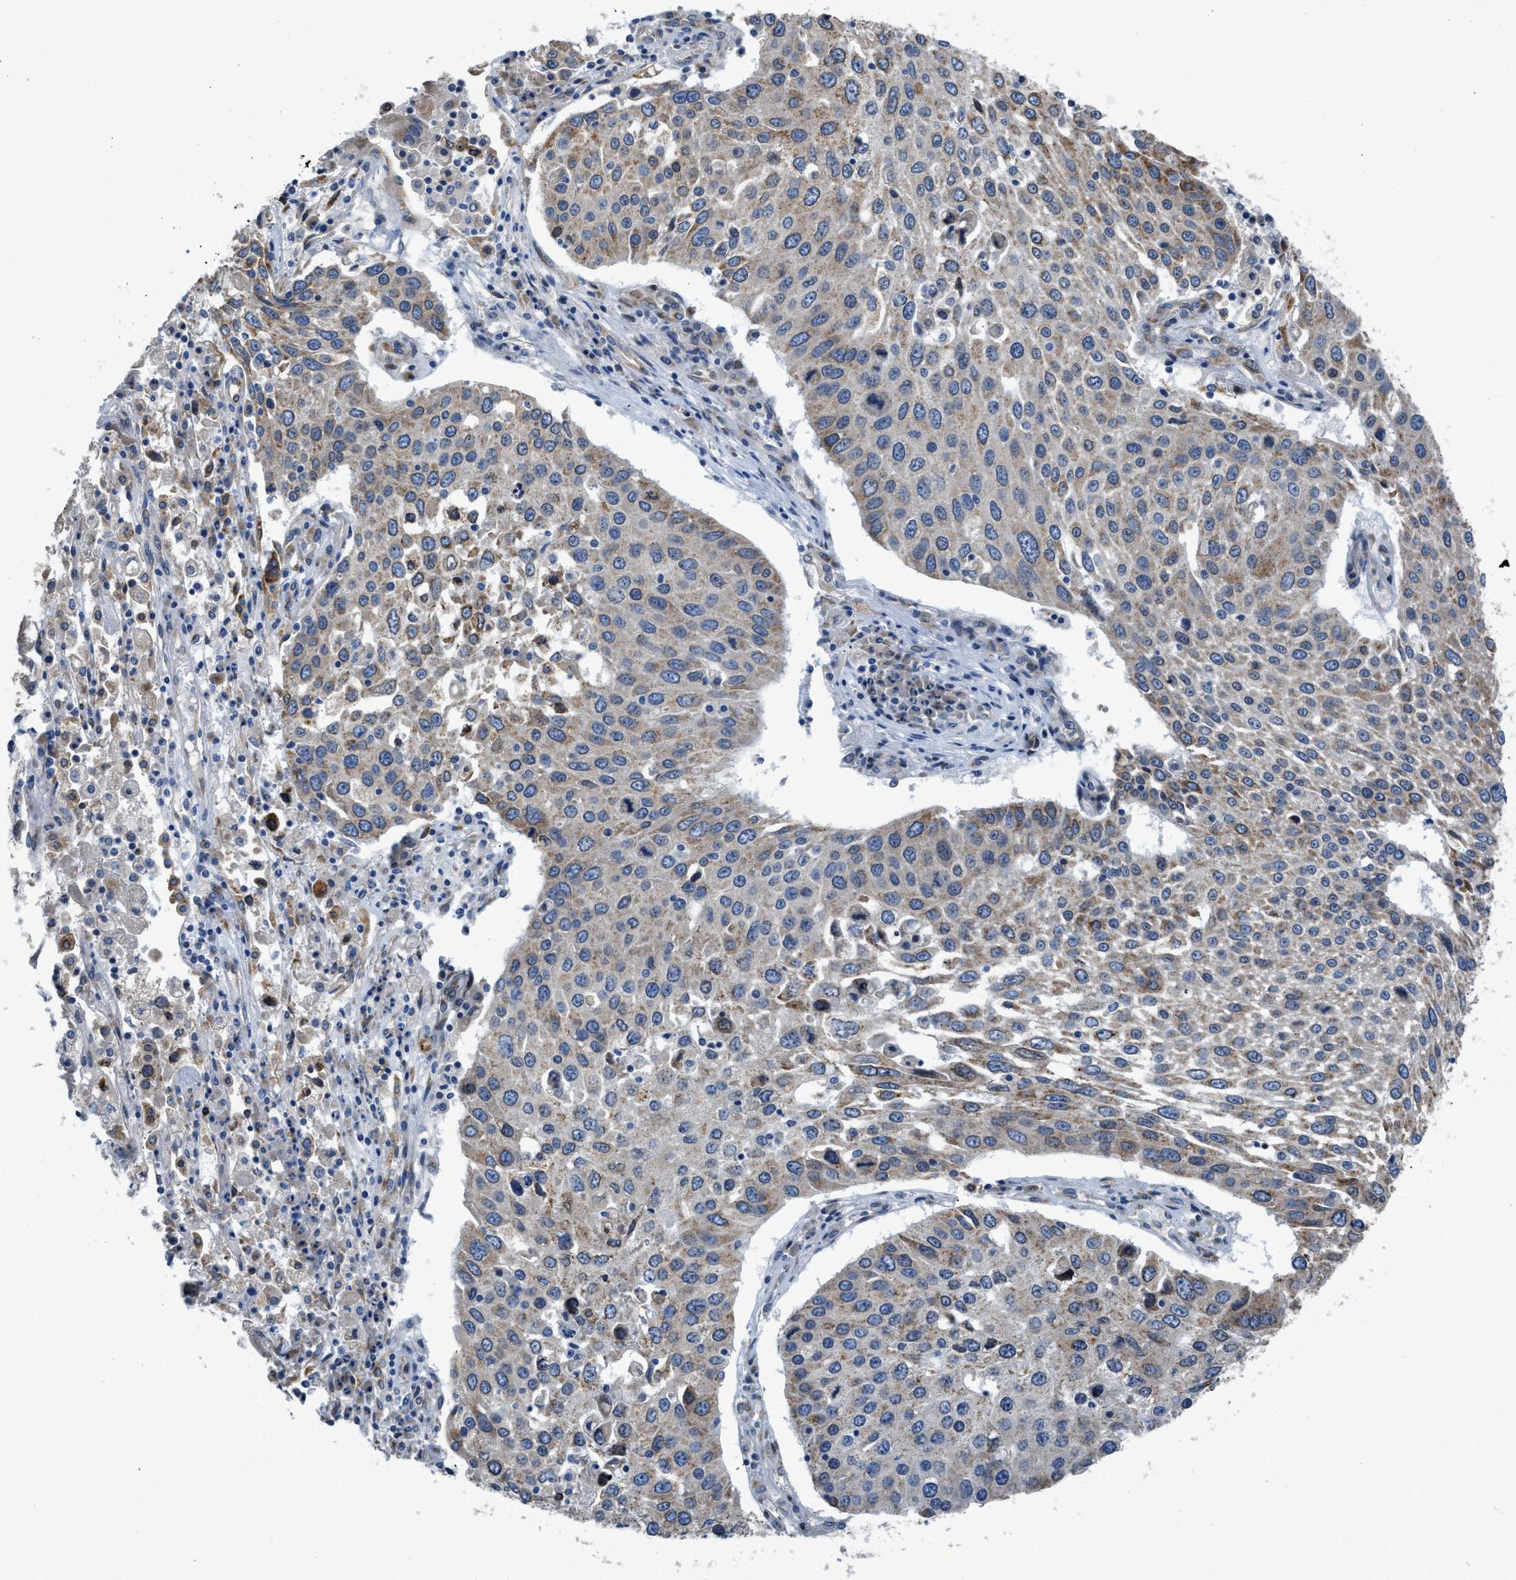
{"staining": {"intensity": "weak", "quantity": "25%-75%", "location": "cytoplasmic/membranous"}, "tissue": "lung cancer", "cell_type": "Tumor cells", "image_type": "cancer", "snomed": [{"axis": "morphology", "description": "Squamous cell carcinoma, NOS"}, {"axis": "topography", "description": "Lung"}], "caption": "Immunohistochemical staining of human lung squamous cell carcinoma displays weak cytoplasmic/membranous protein positivity in about 25%-75% of tumor cells. The staining was performed using DAB to visualize the protein expression in brown, while the nuclei were stained in blue with hematoxylin (Magnification: 20x).", "gene": "GGCX", "patient": {"sex": "male", "age": 65}}